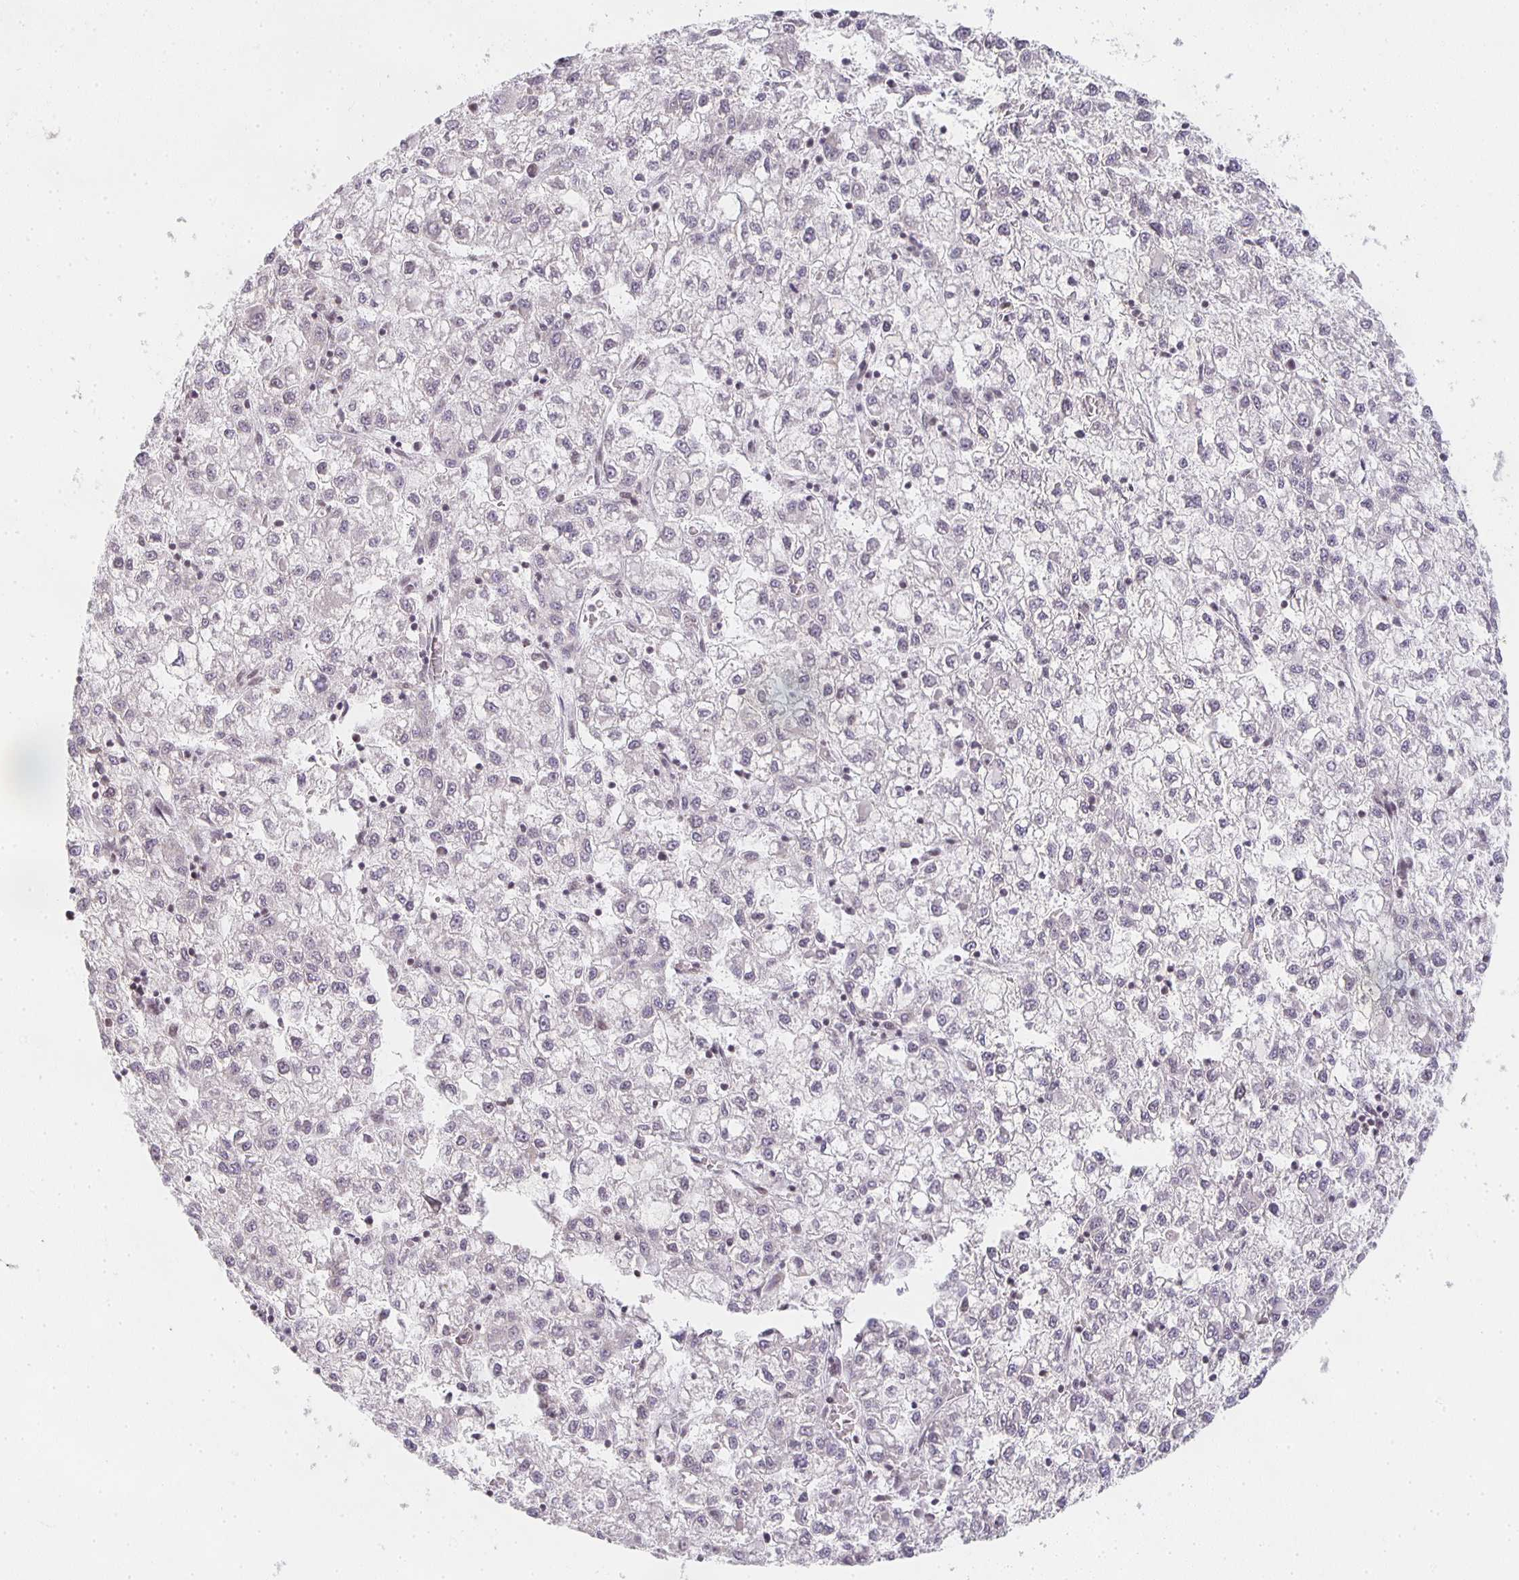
{"staining": {"intensity": "negative", "quantity": "none", "location": "none"}, "tissue": "liver cancer", "cell_type": "Tumor cells", "image_type": "cancer", "snomed": [{"axis": "morphology", "description": "Carcinoma, Hepatocellular, NOS"}, {"axis": "topography", "description": "Liver"}], "caption": "Tumor cells are negative for brown protein staining in liver cancer (hepatocellular carcinoma). Nuclei are stained in blue.", "gene": "SMARCA2", "patient": {"sex": "male", "age": 40}}